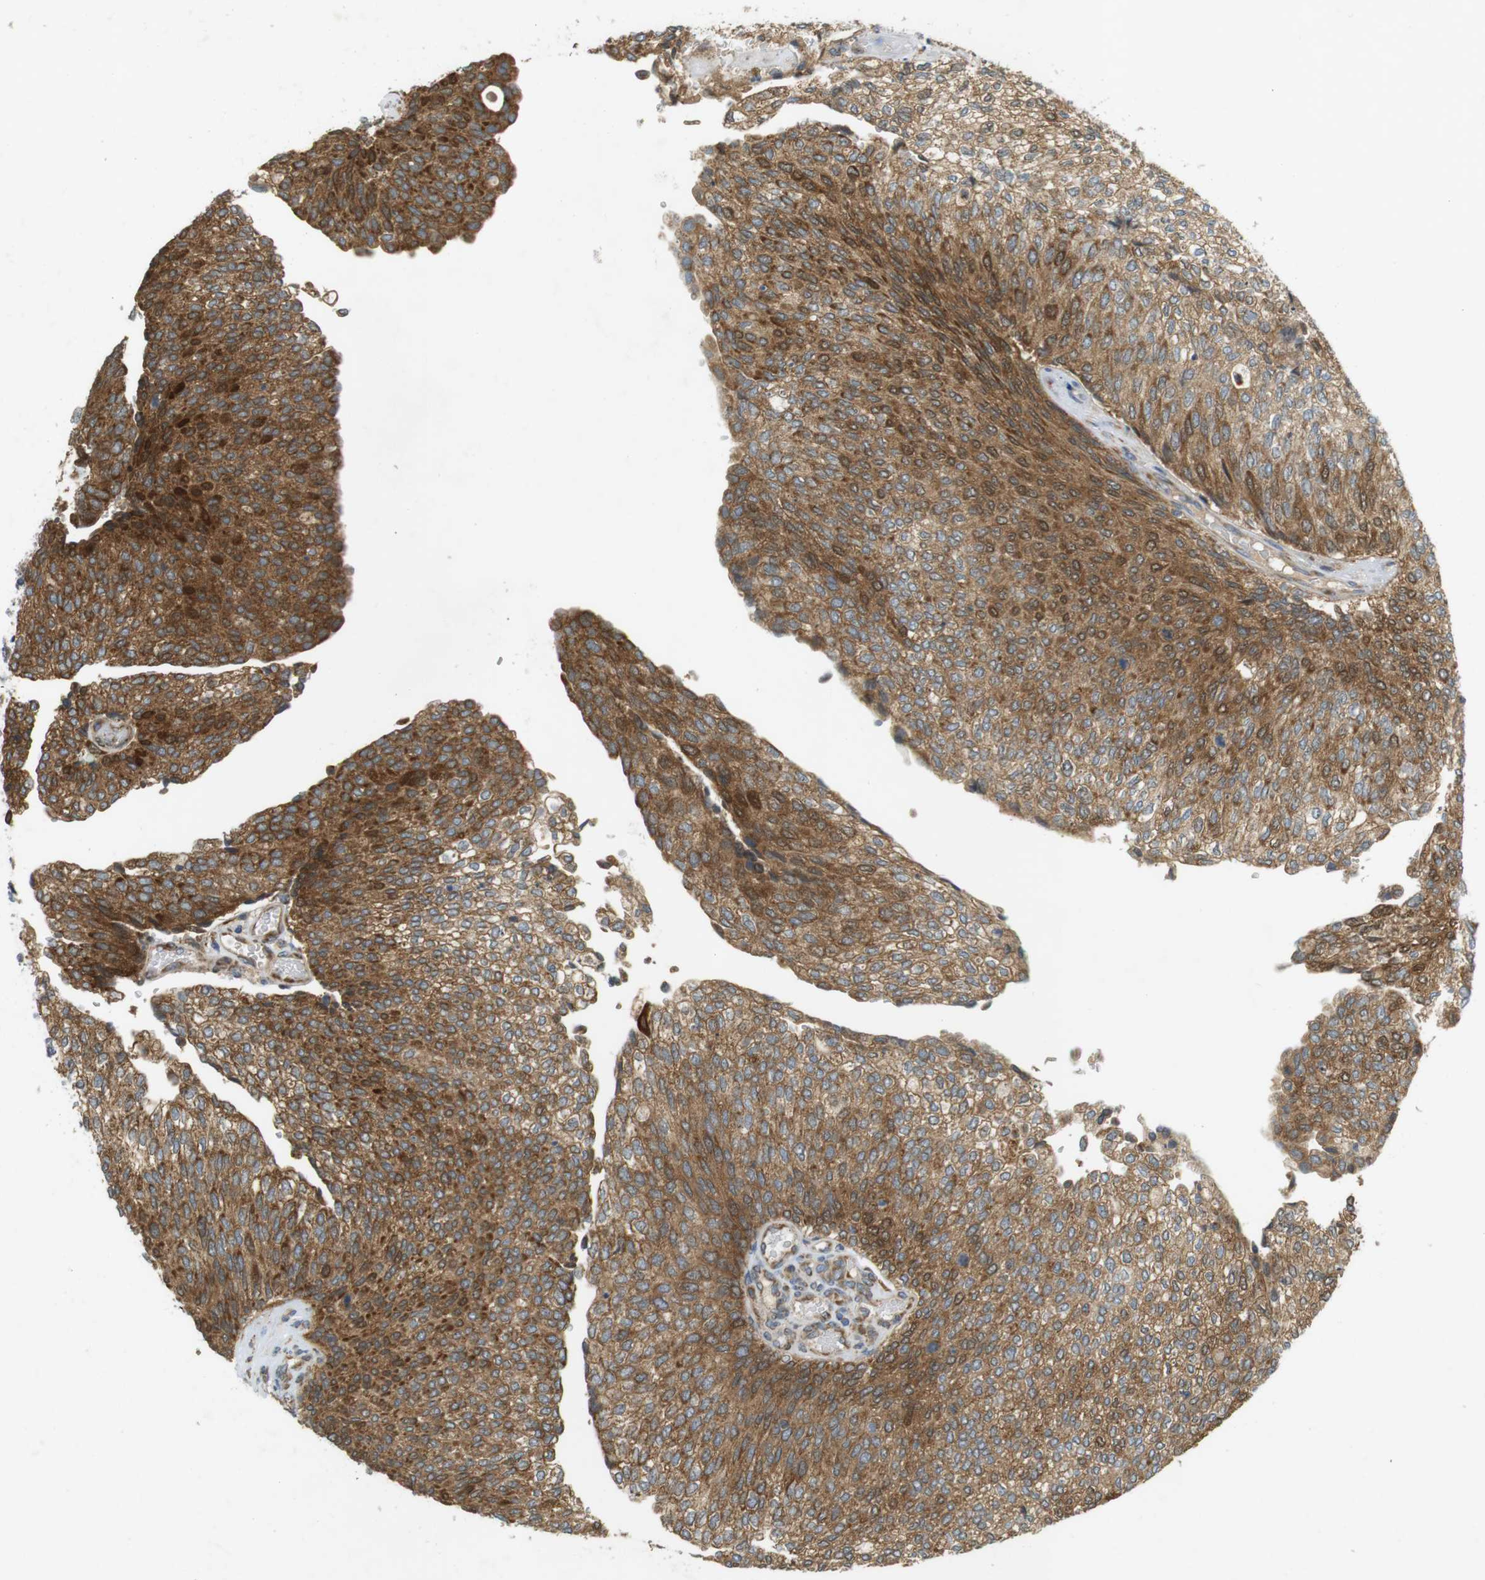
{"staining": {"intensity": "moderate", "quantity": ">75%", "location": "cytoplasmic/membranous"}, "tissue": "urothelial cancer", "cell_type": "Tumor cells", "image_type": "cancer", "snomed": [{"axis": "morphology", "description": "Urothelial carcinoma, Low grade"}, {"axis": "topography", "description": "Urinary bladder"}], "caption": "A micrograph of urothelial carcinoma (low-grade) stained for a protein reveals moderate cytoplasmic/membranous brown staining in tumor cells.", "gene": "SLC41A1", "patient": {"sex": "female", "age": 79}}